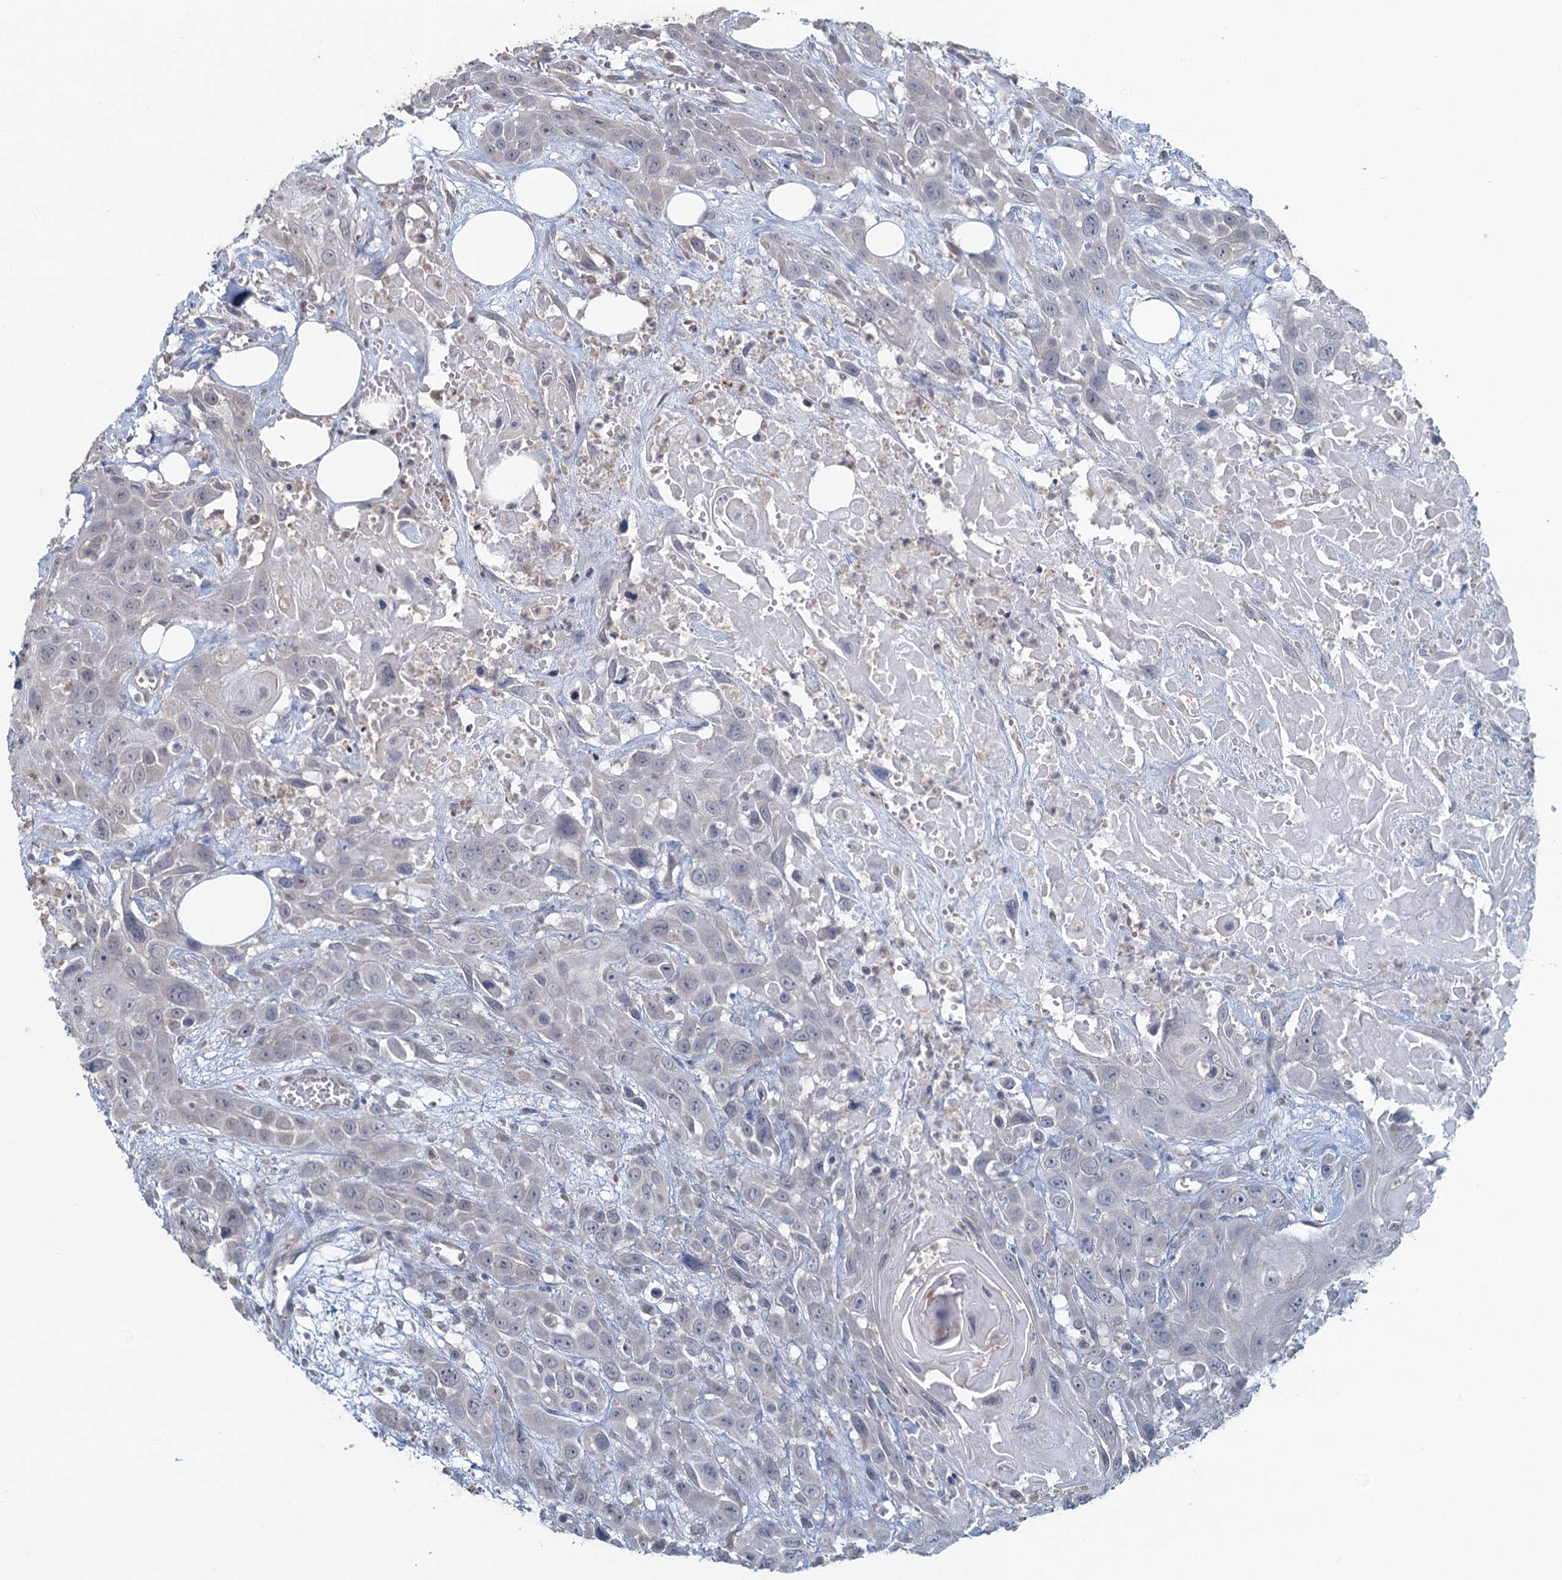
{"staining": {"intensity": "negative", "quantity": "none", "location": "none"}, "tissue": "head and neck cancer", "cell_type": "Tumor cells", "image_type": "cancer", "snomed": [{"axis": "morphology", "description": "Squamous cell carcinoma, NOS"}, {"axis": "topography", "description": "Head-Neck"}], "caption": "Immunohistochemistry (IHC) histopathology image of neoplastic tissue: human squamous cell carcinoma (head and neck) stained with DAB reveals no significant protein staining in tumor cells.", "gene": "TEX35", "patient": {"sex": "male", "age": 81}}